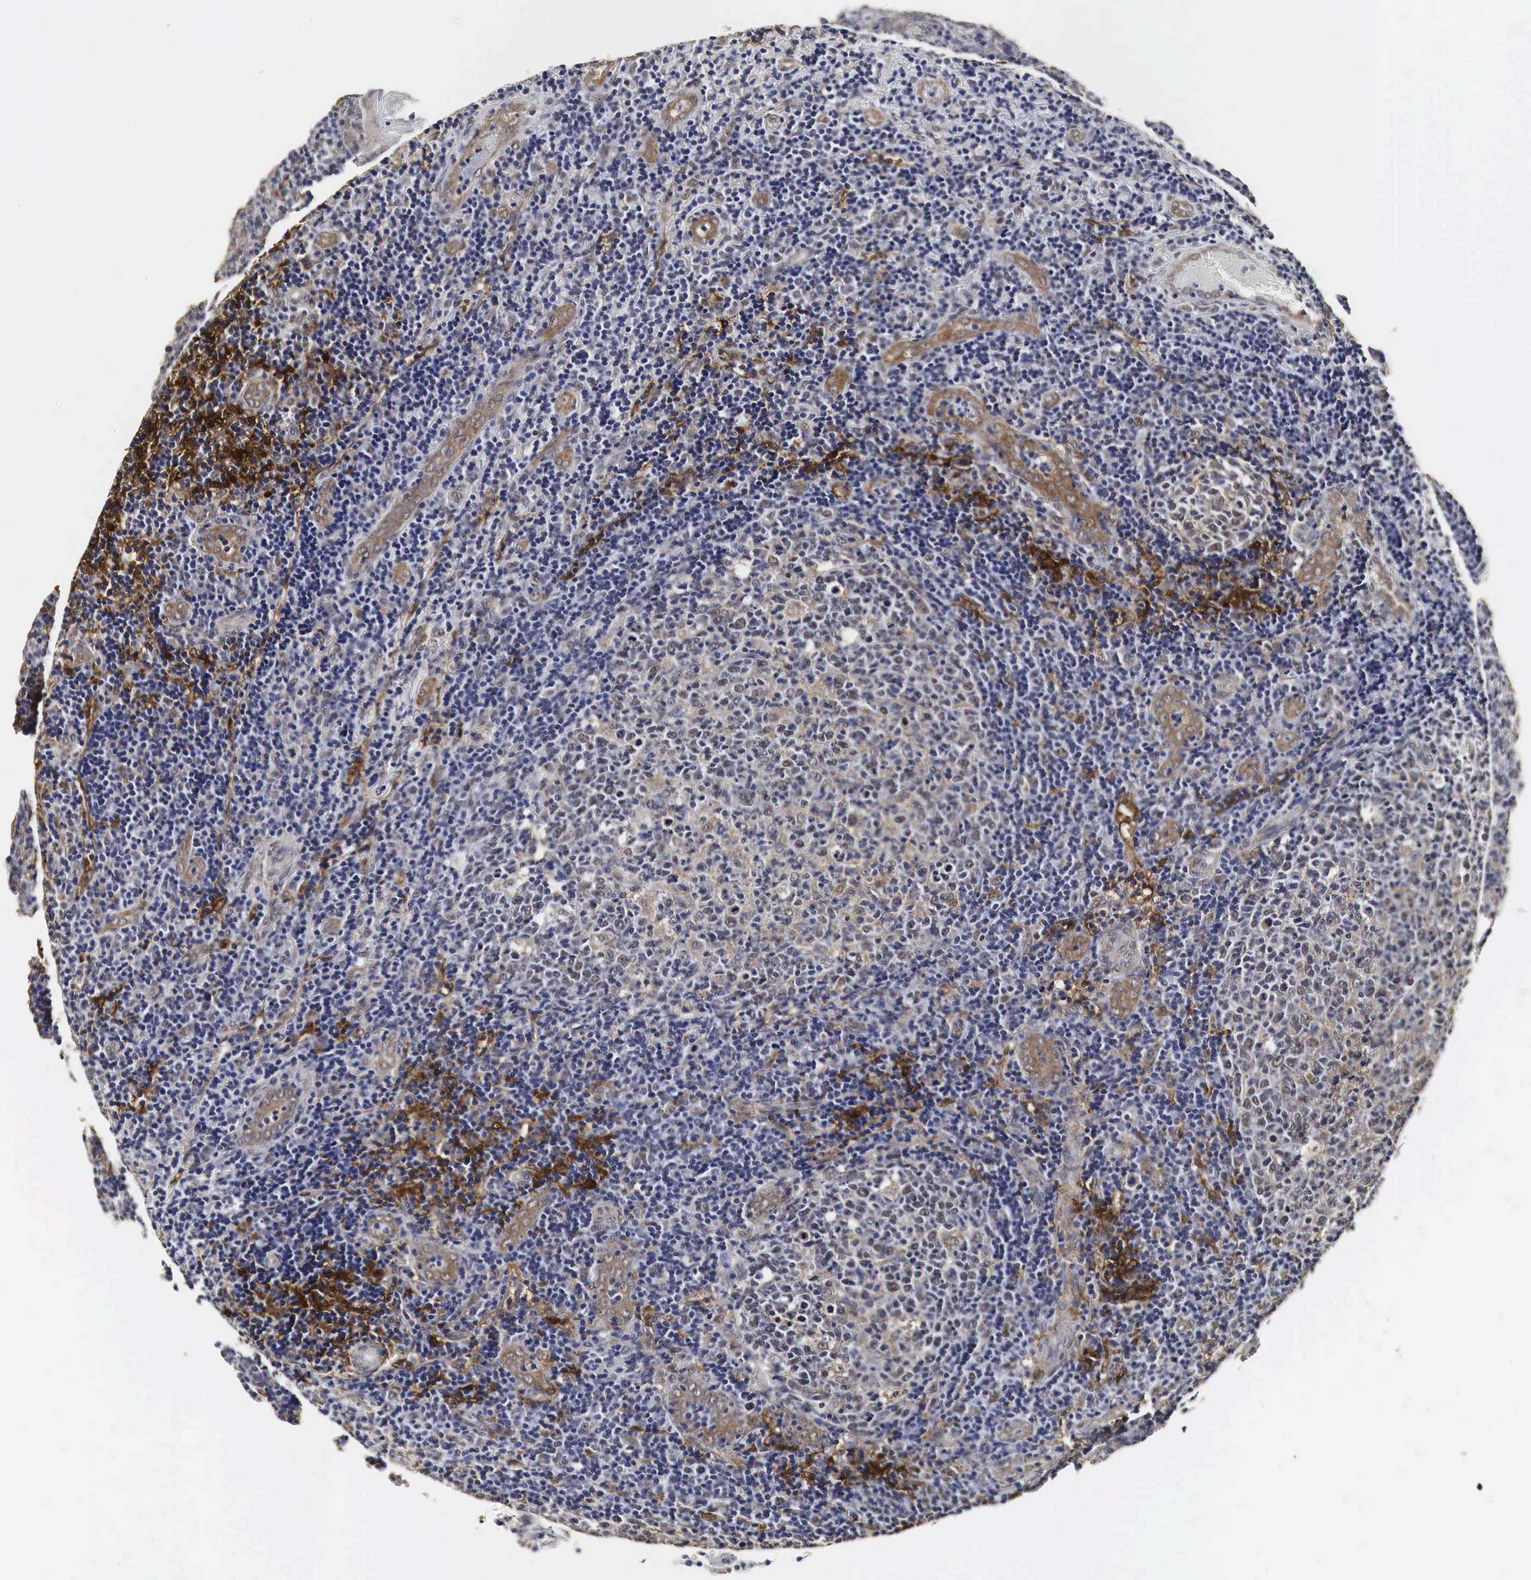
{"staining": {"intensity": "weak", "quantity": "<25%", "location": "cytoplasmic/membranous"}, "tissue": "tonsil", "cell_type": "Germinal center cells", "image_type": "normal", "snomed": [{"axis": "morphology", "description": "Normal tissue, NOS"}, {"axis": "topography", "description": "Tonsil"}], "caption": "Immunohistochemistry histopathology image of normal tonsil: tonsil stained with DAB (3,3'-diaminobenzidine) reveals no significant protein staining in germinal center cells. (DAB immunohistochemistry, high magnification).", "gene": "SPIN1", "patient": {"sex": "female", "age": 3}}